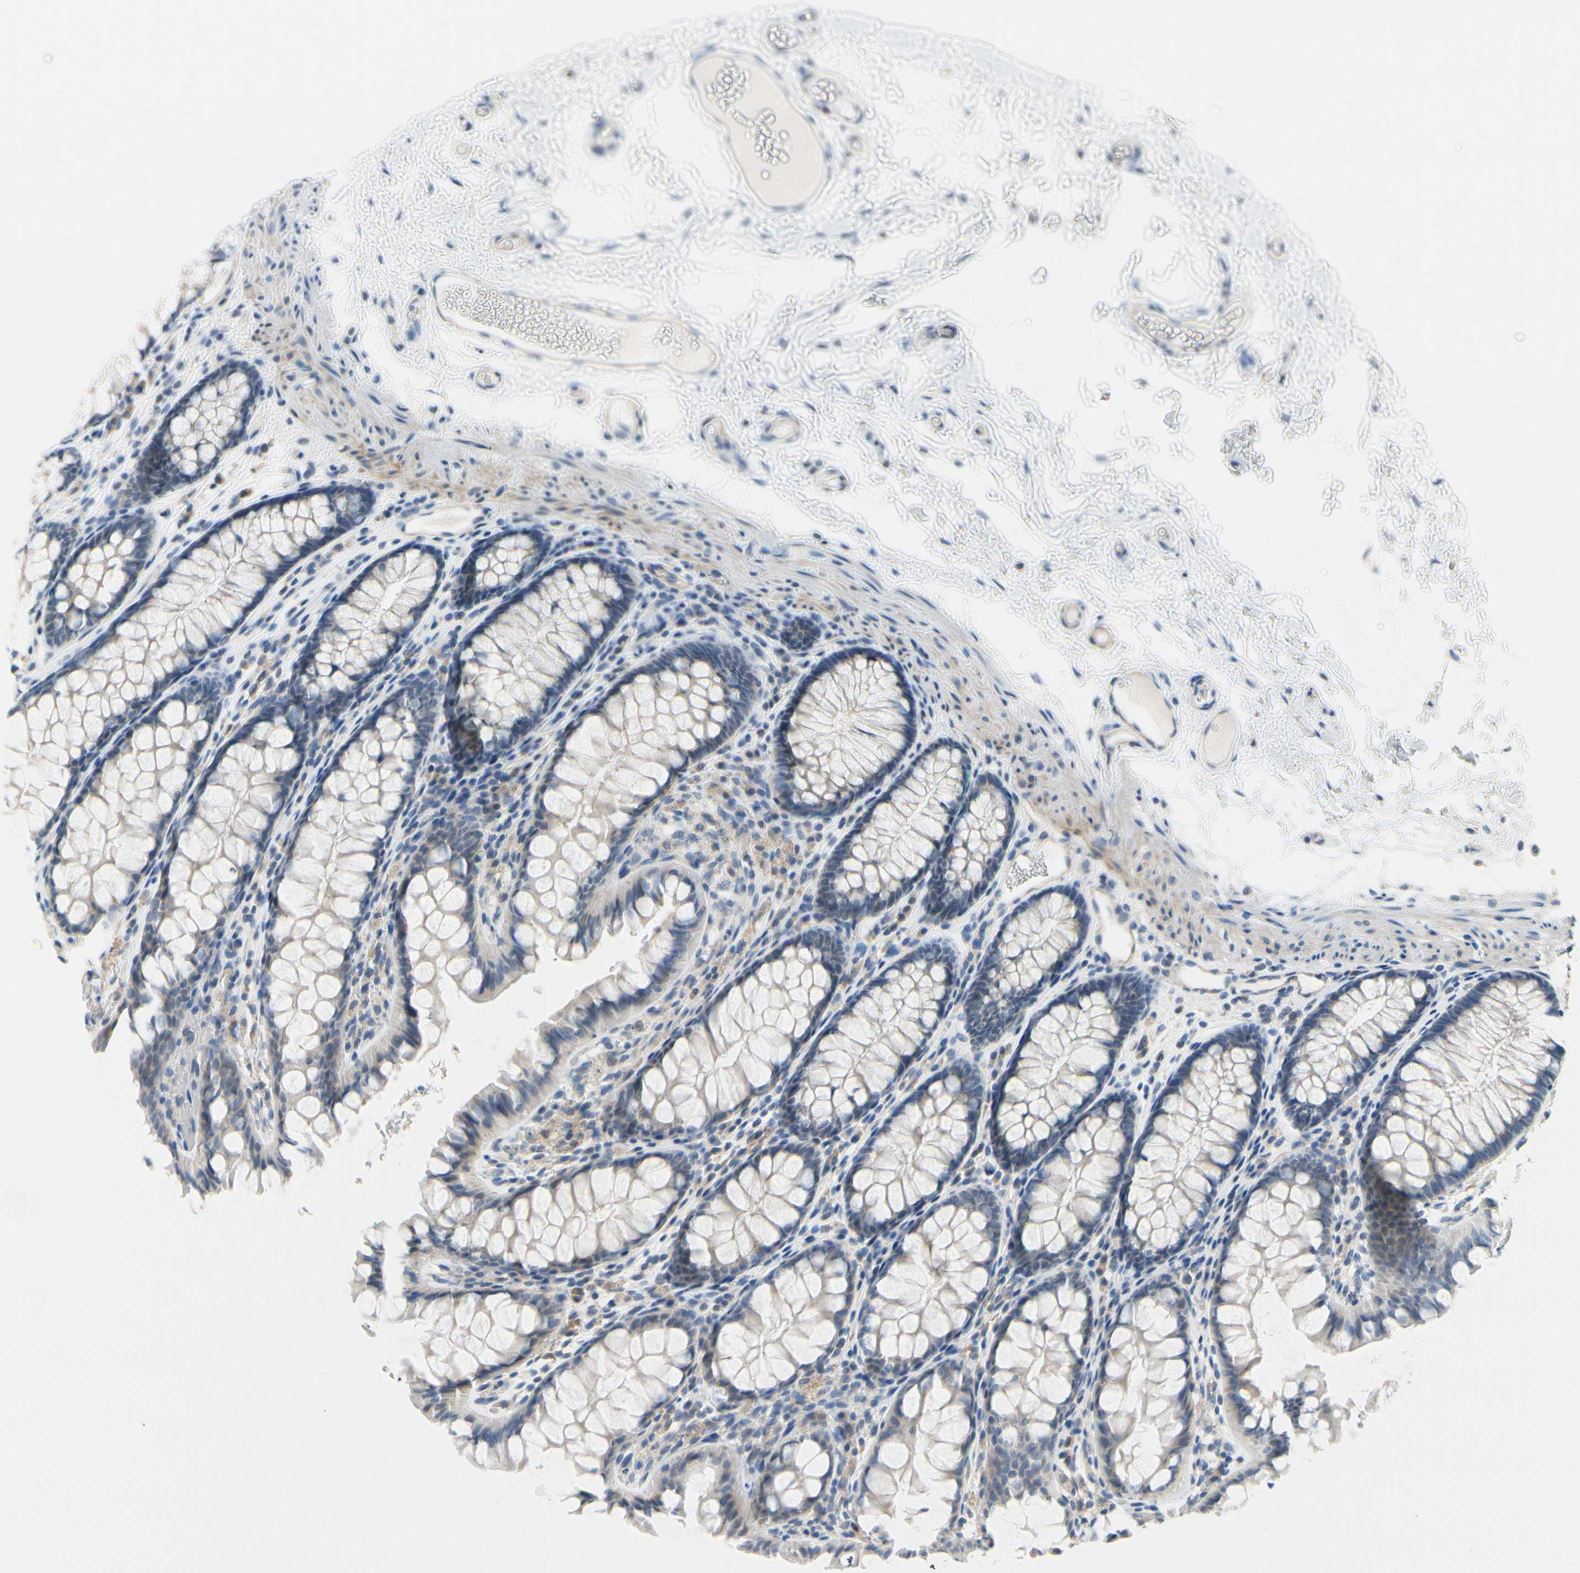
{"staining": {"intensity": "weak", "quantity": "<25%", "location": "cytoplasmic/membranous"}, "tissue": "colon", "cell_type": "Endothelial cells", "image_type": "normal", "snomed": [{"axis": "morphology", "description": "Normal tissue, NOS"}, {"axis": "topography", "description": "Colon"}], "caption": "High power microscopy micrograph of an IHC micrograph of benign colon, revealing no significant staining in endothelial cells.", "gene": "FCER2", "patient": {"sex": "female", "age": 55}}